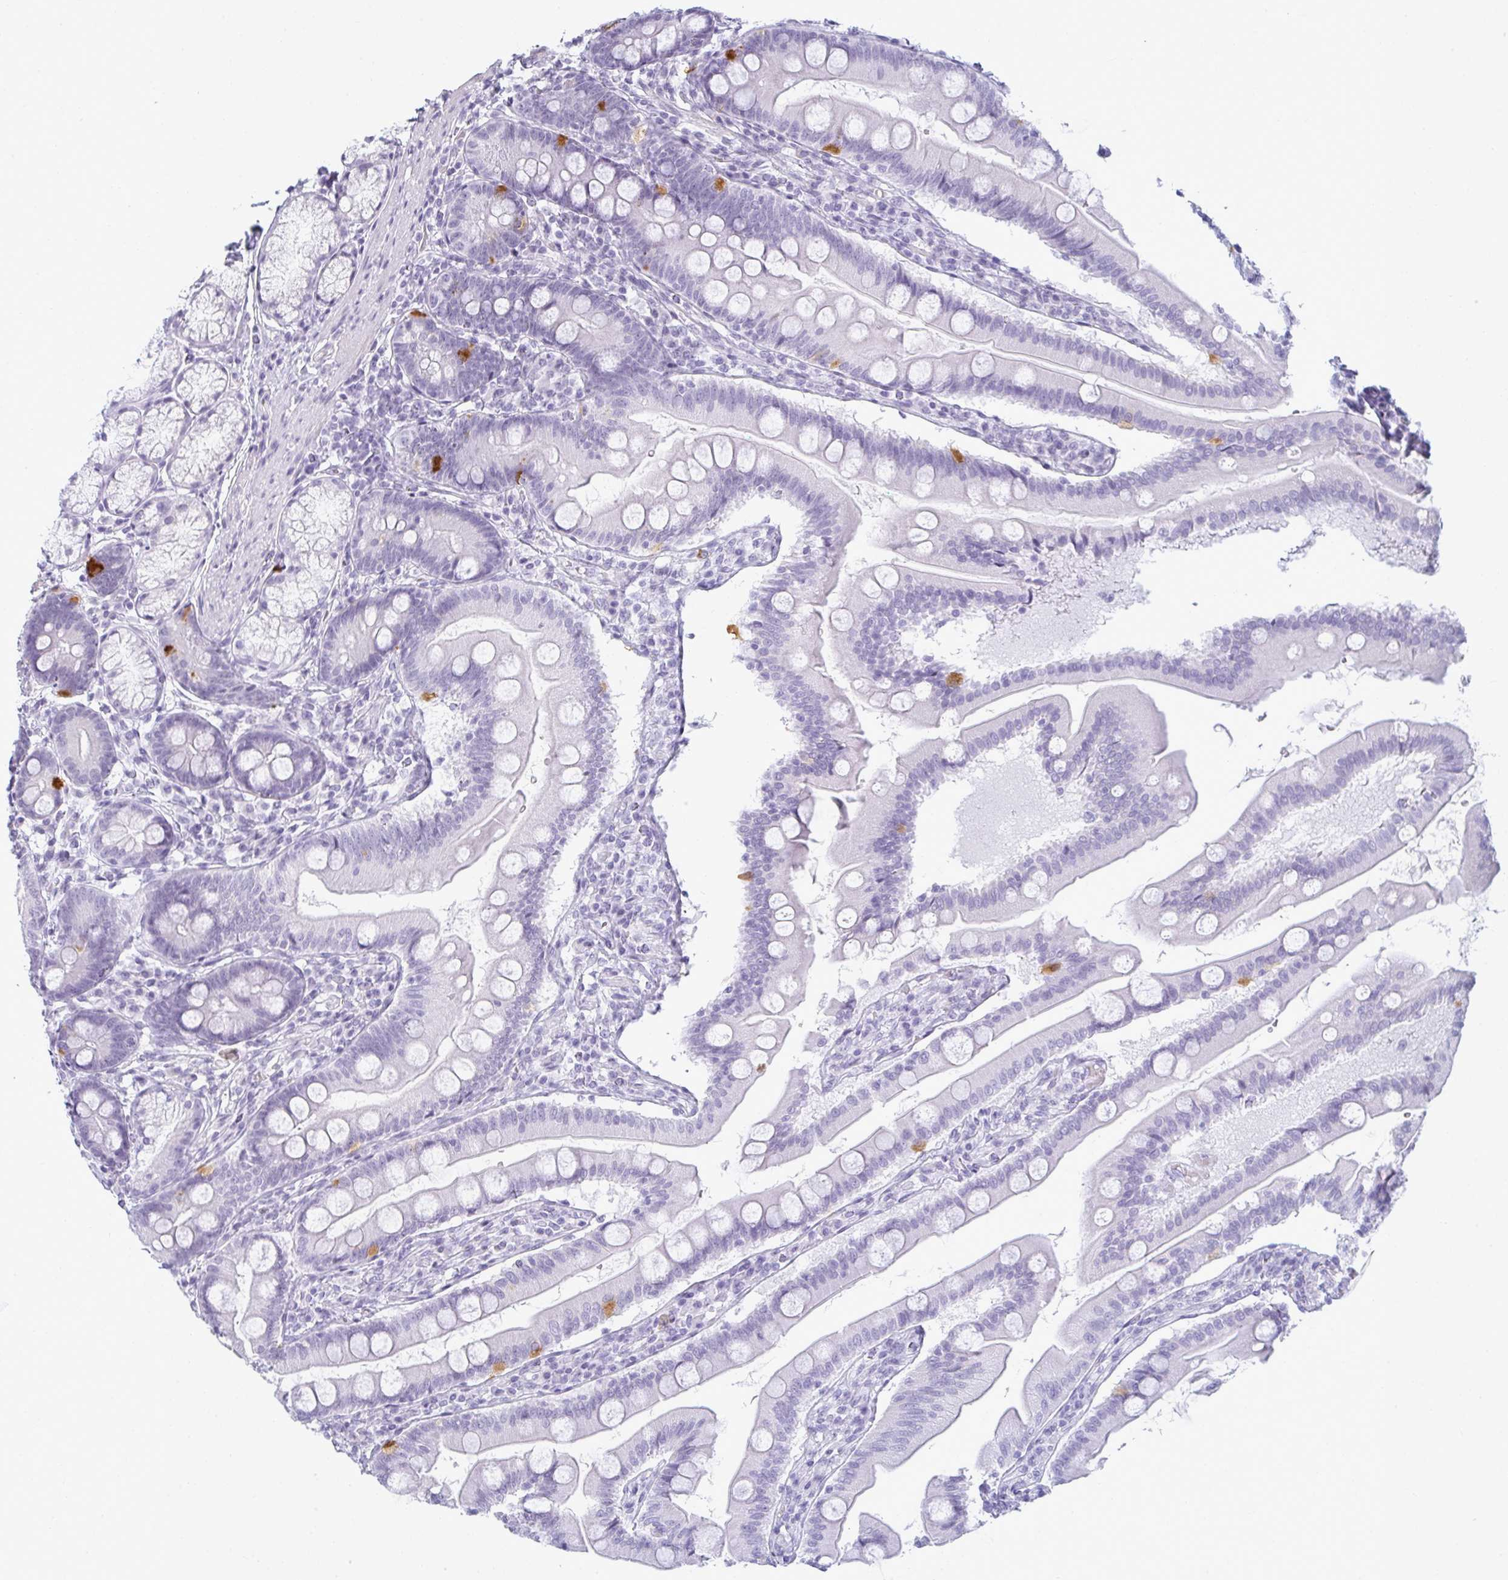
{"staining": {"intensity": "moderate", "quantity": "<25%", "location": "cytoplasmic/membranous"}, "tissue": "duodenum", "cell_type": "Glandular cells", "image_type": "normal", "snomed": [{"axis": "morphology", "description": "Normal tissue, NOS"}, {"axis": "topography", "description": "Duodenum"}], "caption": "Human duodenum stained with a brown dye shows moderate cytoplasmic/membranous positive expression in about <25% of glandular cells.", "gene": "TEX33", "patient": {"sex": "female", "age": 67}}